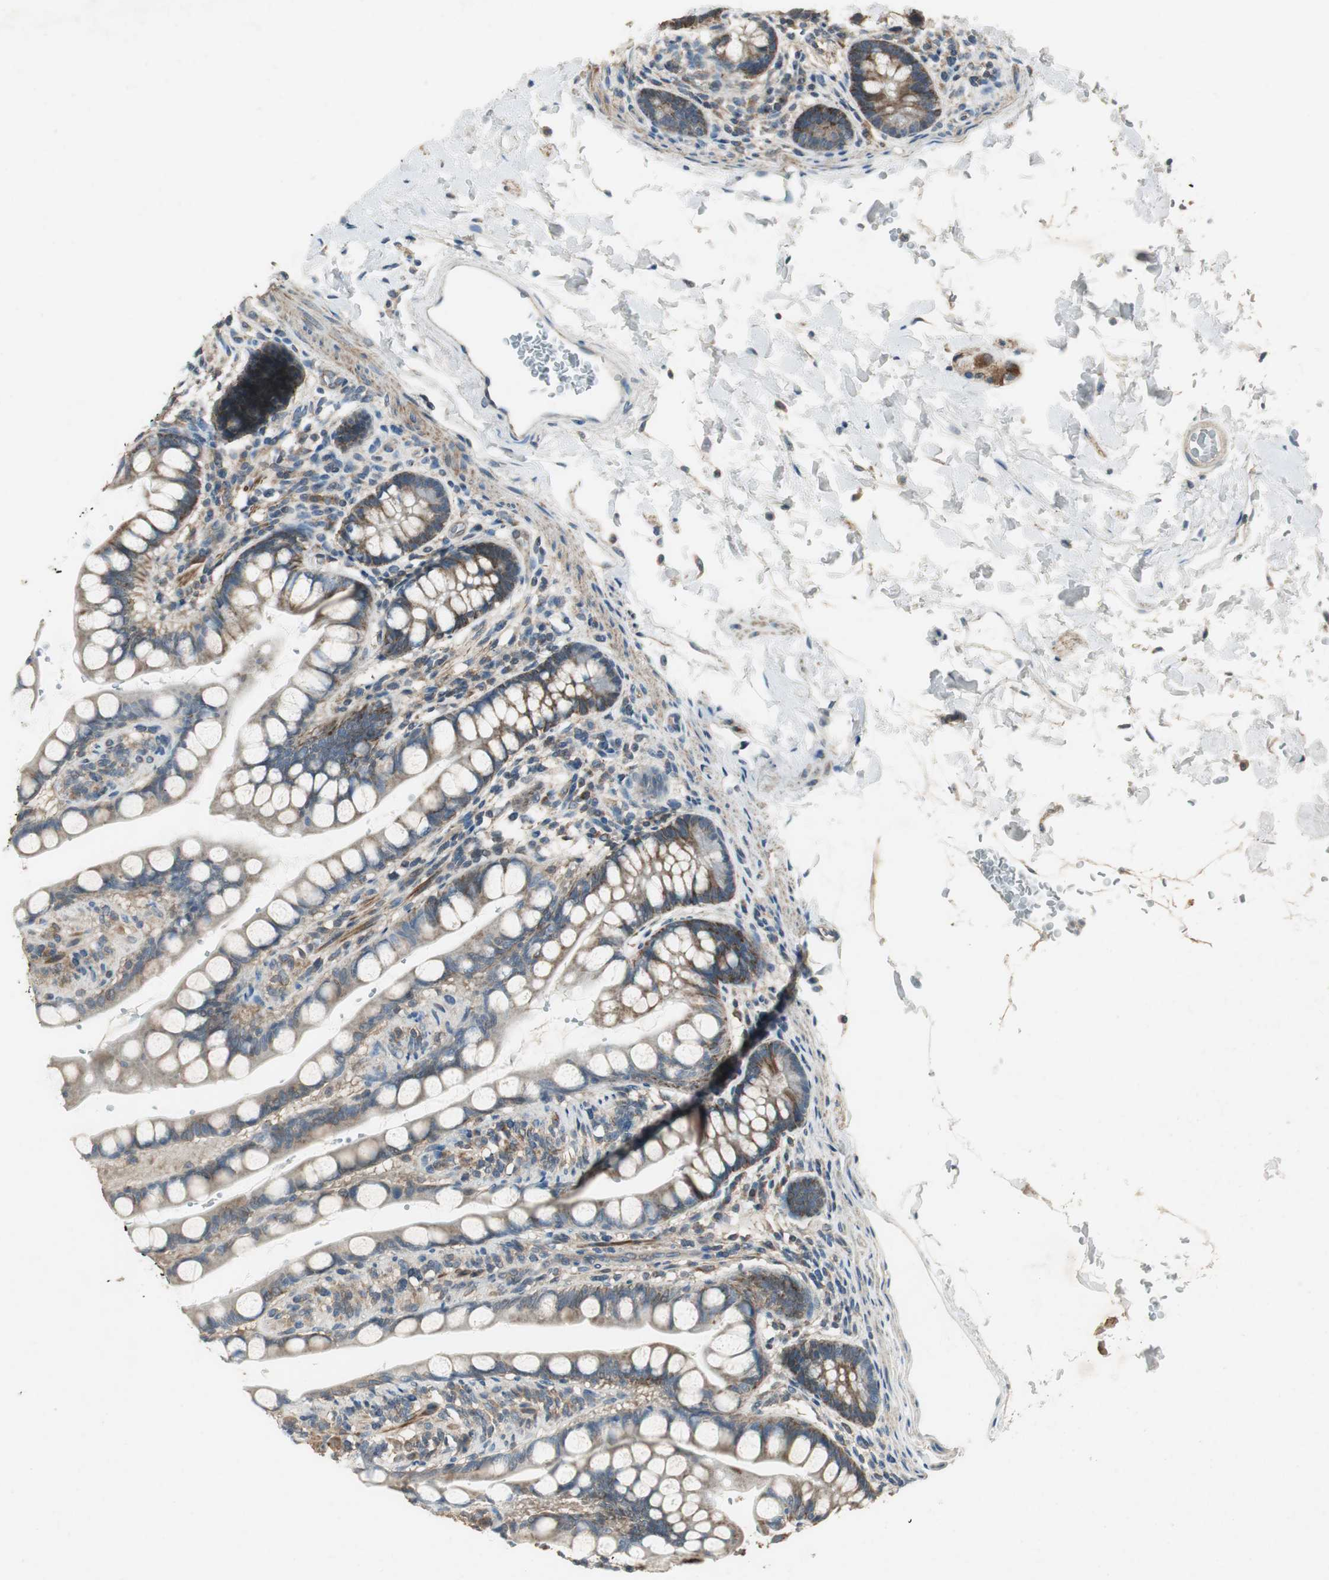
{"staining": {"intensity": "moderate", "quantity": ">75%", "location": "cytoplasmic/membranous"}, "tissue": "small intestine", "cell_type": "Glandular cells", "image_type": "normal", "snomed": [{"axis": "morphology", "description": "Normal tissue, NOS"}, {"axis": "topography", "description": "Small intestine"}], "caption": "An immunohistochemistry (IHC) image of unremarkable tissue is shown. Protein staining in brown labels moderate cytoplasmic/membranous positivity in small intestine within glandular cells.", "gene": "MSTO1", "patient": {"sex": "female", "age": 58}}